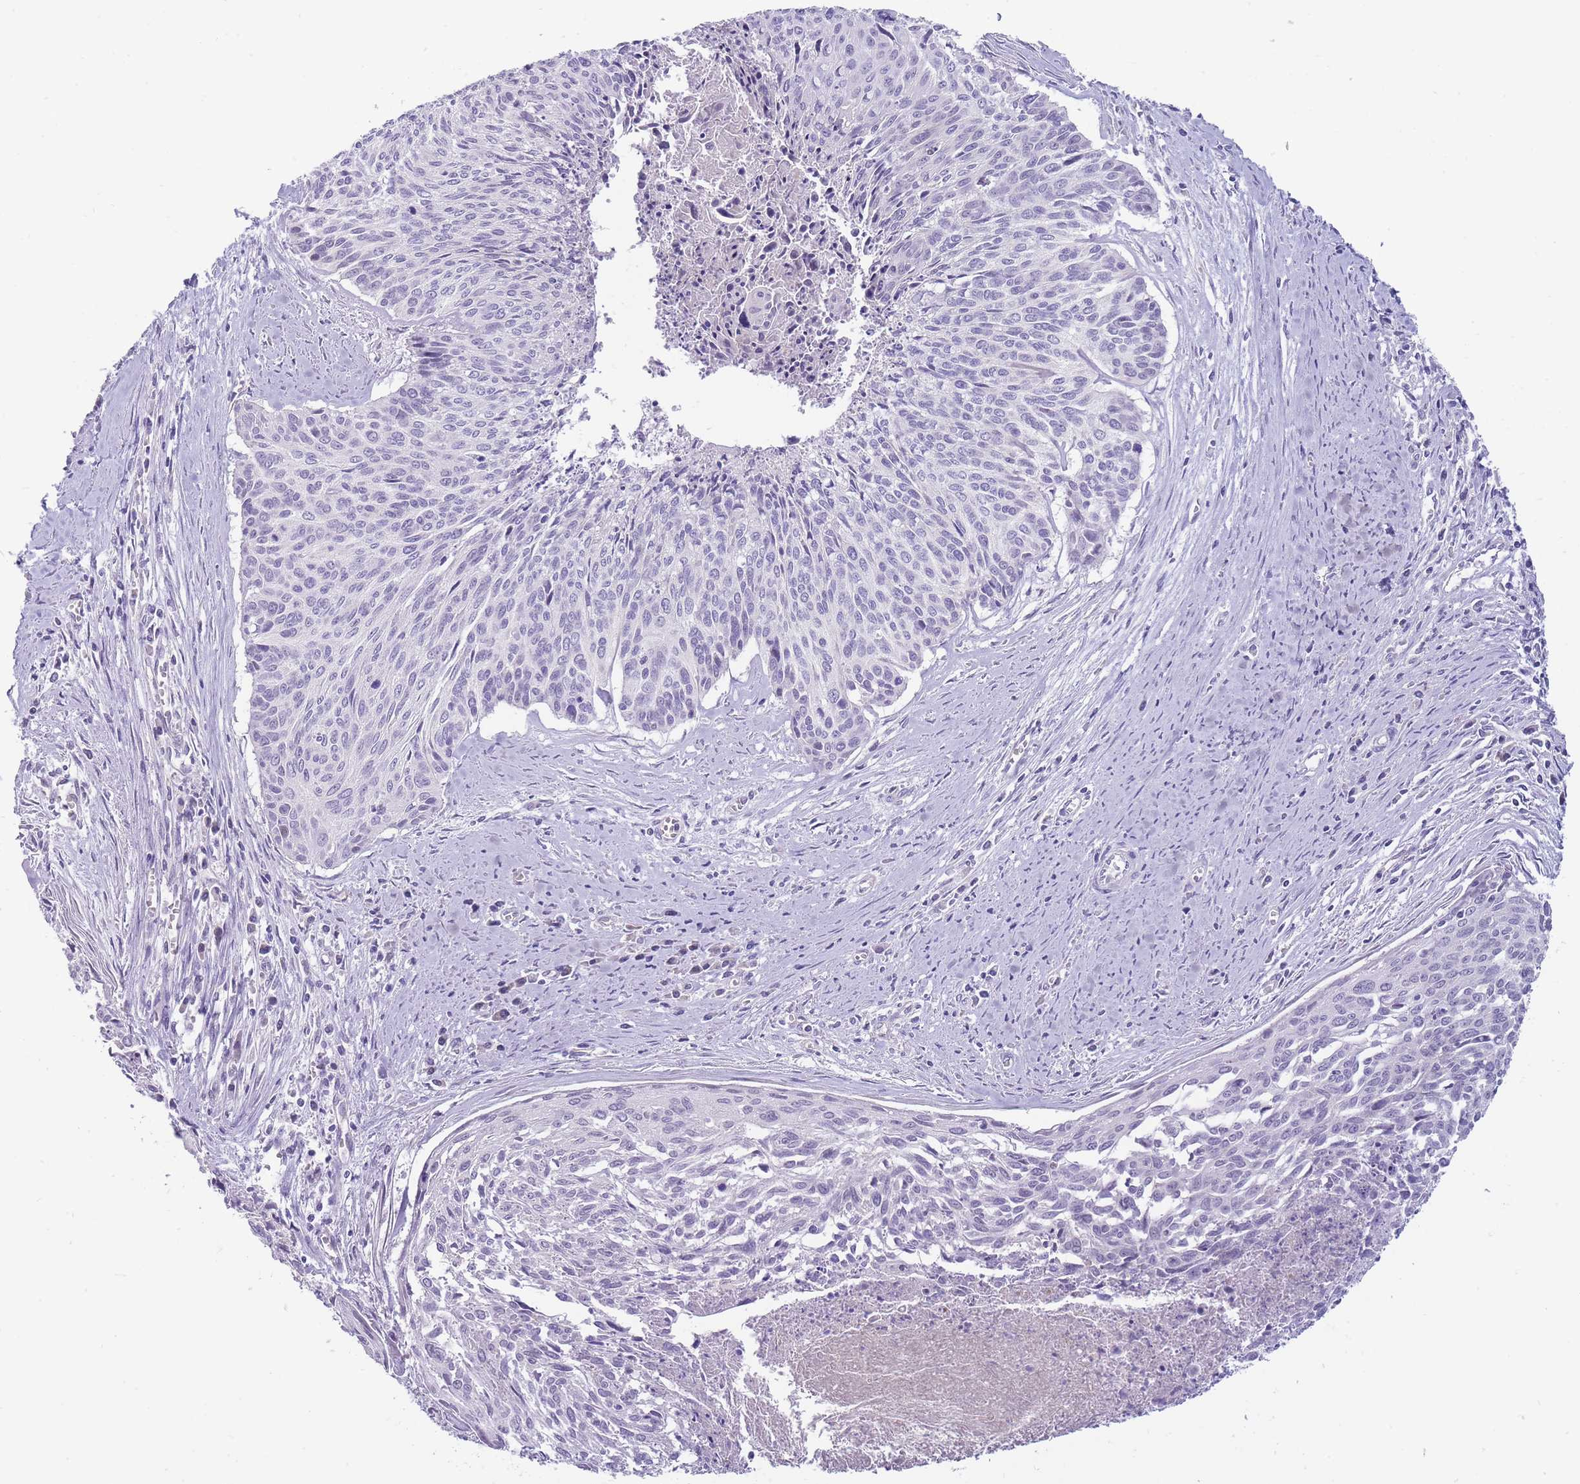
{"staining": {"intensity": "negative", "quantity": "none", "location": "none"}, "tissue": "cervical cancer", "cell_type": "Tumor cells", "image_type": "cancer", "snomed": [{"axis": "morphology", "description": "Squamous cell carcinoma, NOS"}, {"axis": "topography", "description": "Cervix"}], "caption": "This photomicrograph is of cervical squamous cell carcinoma stained with immunohistochemistry to label a protein in brown with the nuclei are counter-stained blue. There is no staining in tumor cells.", "gene": "ERICH4", "patient": {"sex": "female", "age": 55}}